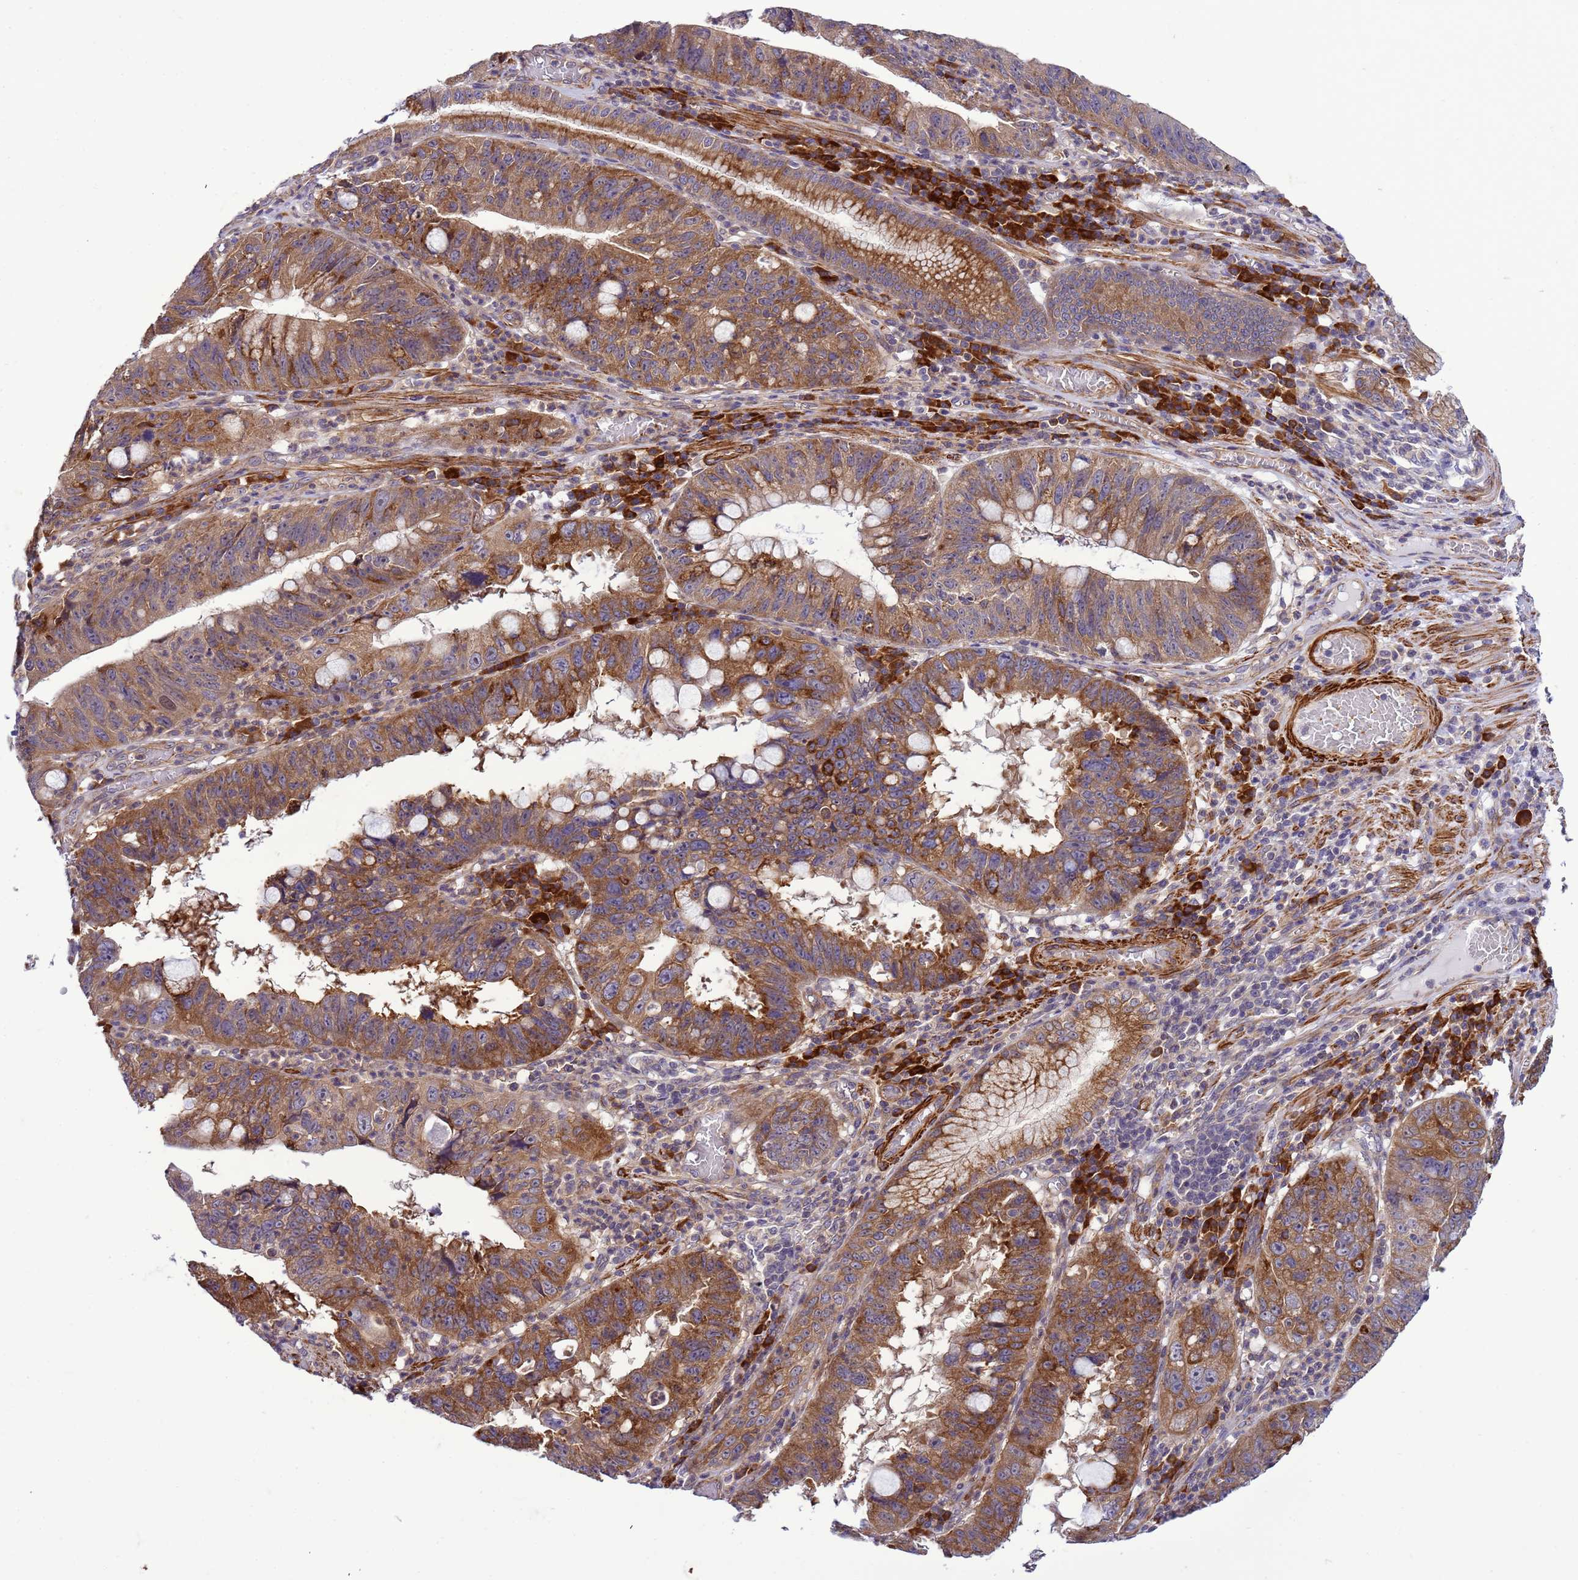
{"staining": {"intensity": "moderate", "quantity": ">75%", "location": "cytoplasmic/membranous"}, "tissue": "stomach cancer", "cell_type": "Tumor cells", "image_type": "cancer", "snomed": [{"axis": "morphology", "description": "Adenocarcinoma, NOS"}, {"axis": "topography", "description": "Stomach"}], "caption": "Moderate cytoplasmic/membranous staining is identified in approximately >75% of tumor cells in stomach adenocarcinoma.", "gene": "GEN1", "patient": {"sex": "male", "age": 59}}